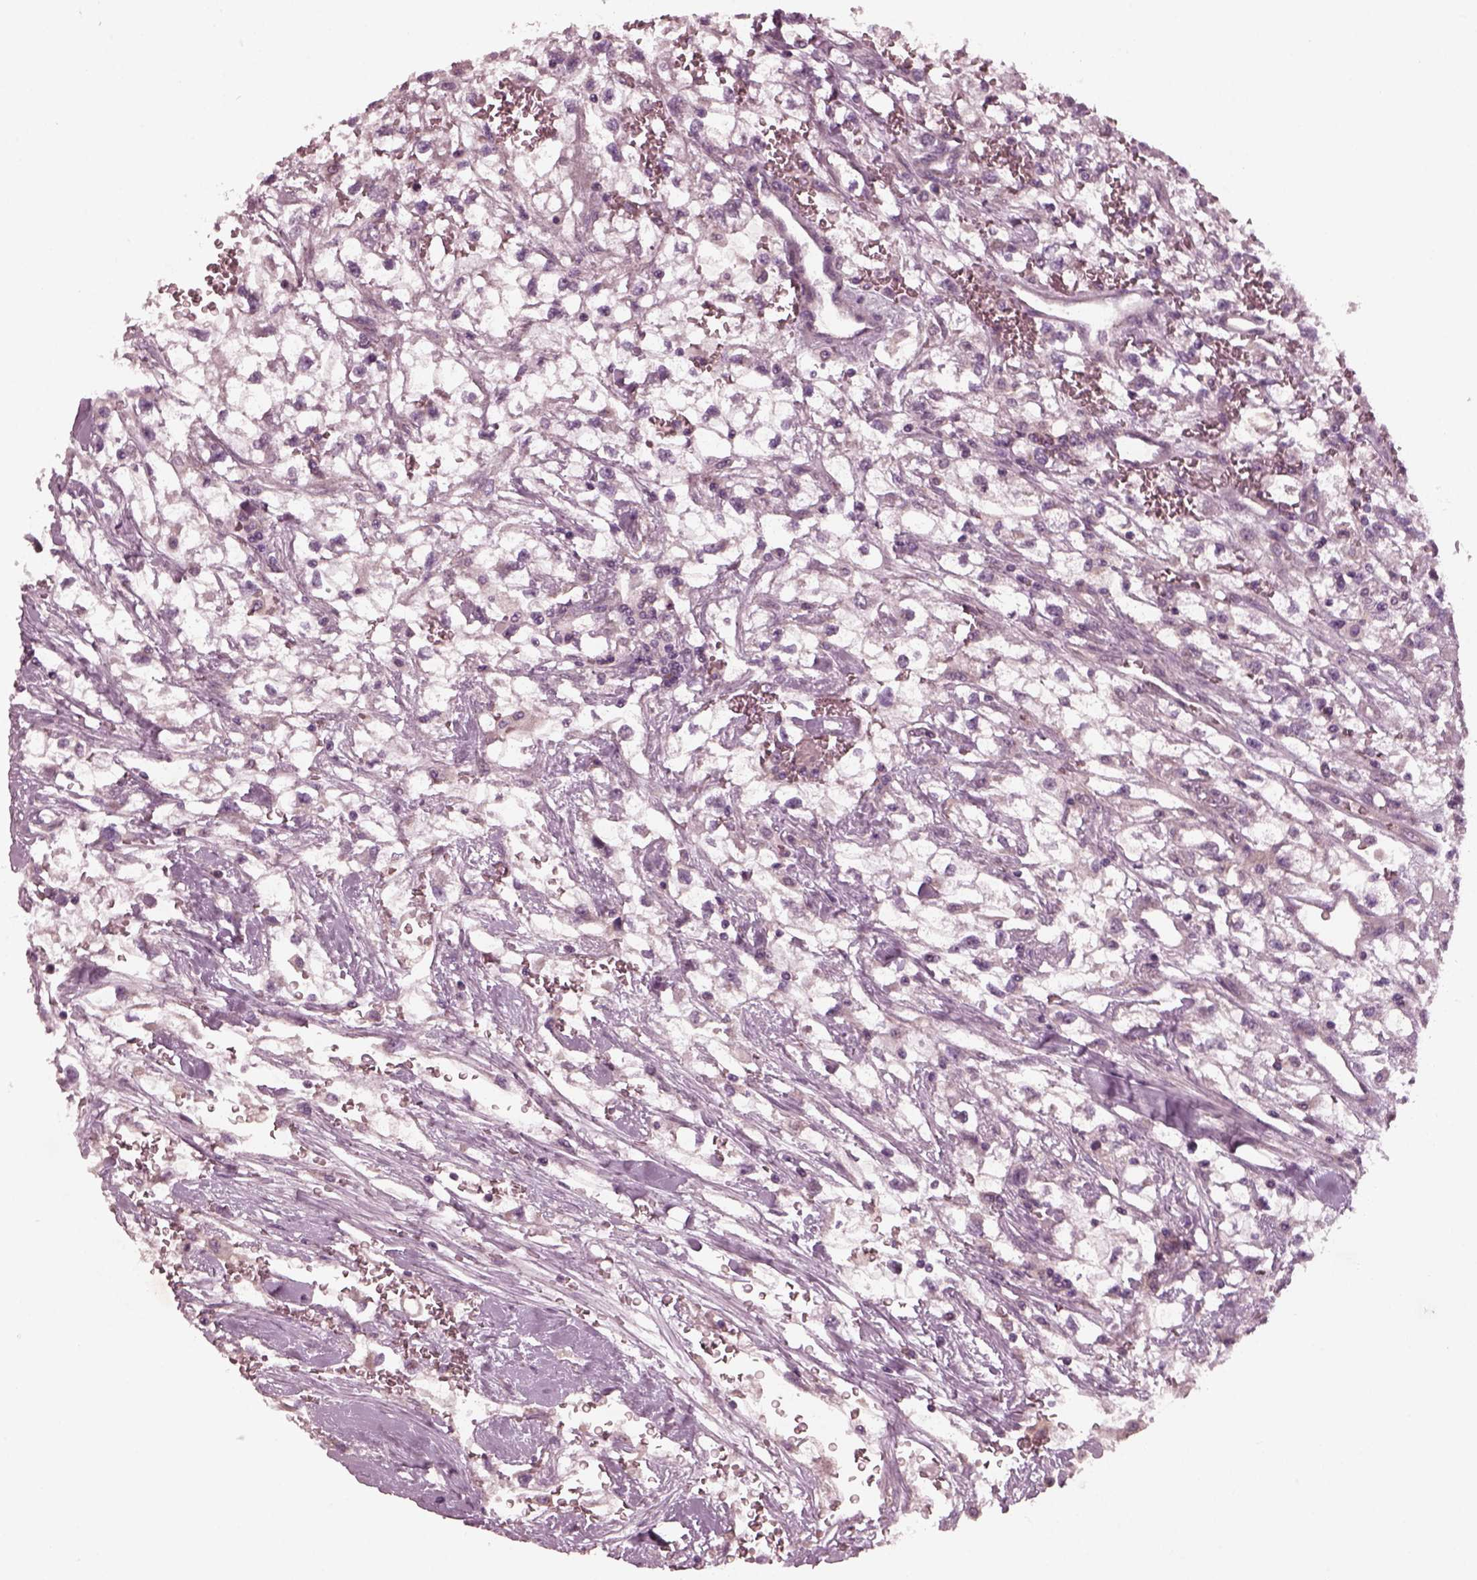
{"staining": {"intensity": "negative", "quantity": "none", "location": "none"}, "tissue": "renal cancer", "cell_type": "Tumor cells", "image_type": "cancer", "snomed": [{"axis": "morphology", "description": "Adenocarcinoma, NOS"}, {"axis": "topography", "description": "Kidney"}], "caption": "Tumor cells show no significant protein staining in renal cancer.", "gene": "TUBG1", "patient": {"sex": "male", "age": 59}}